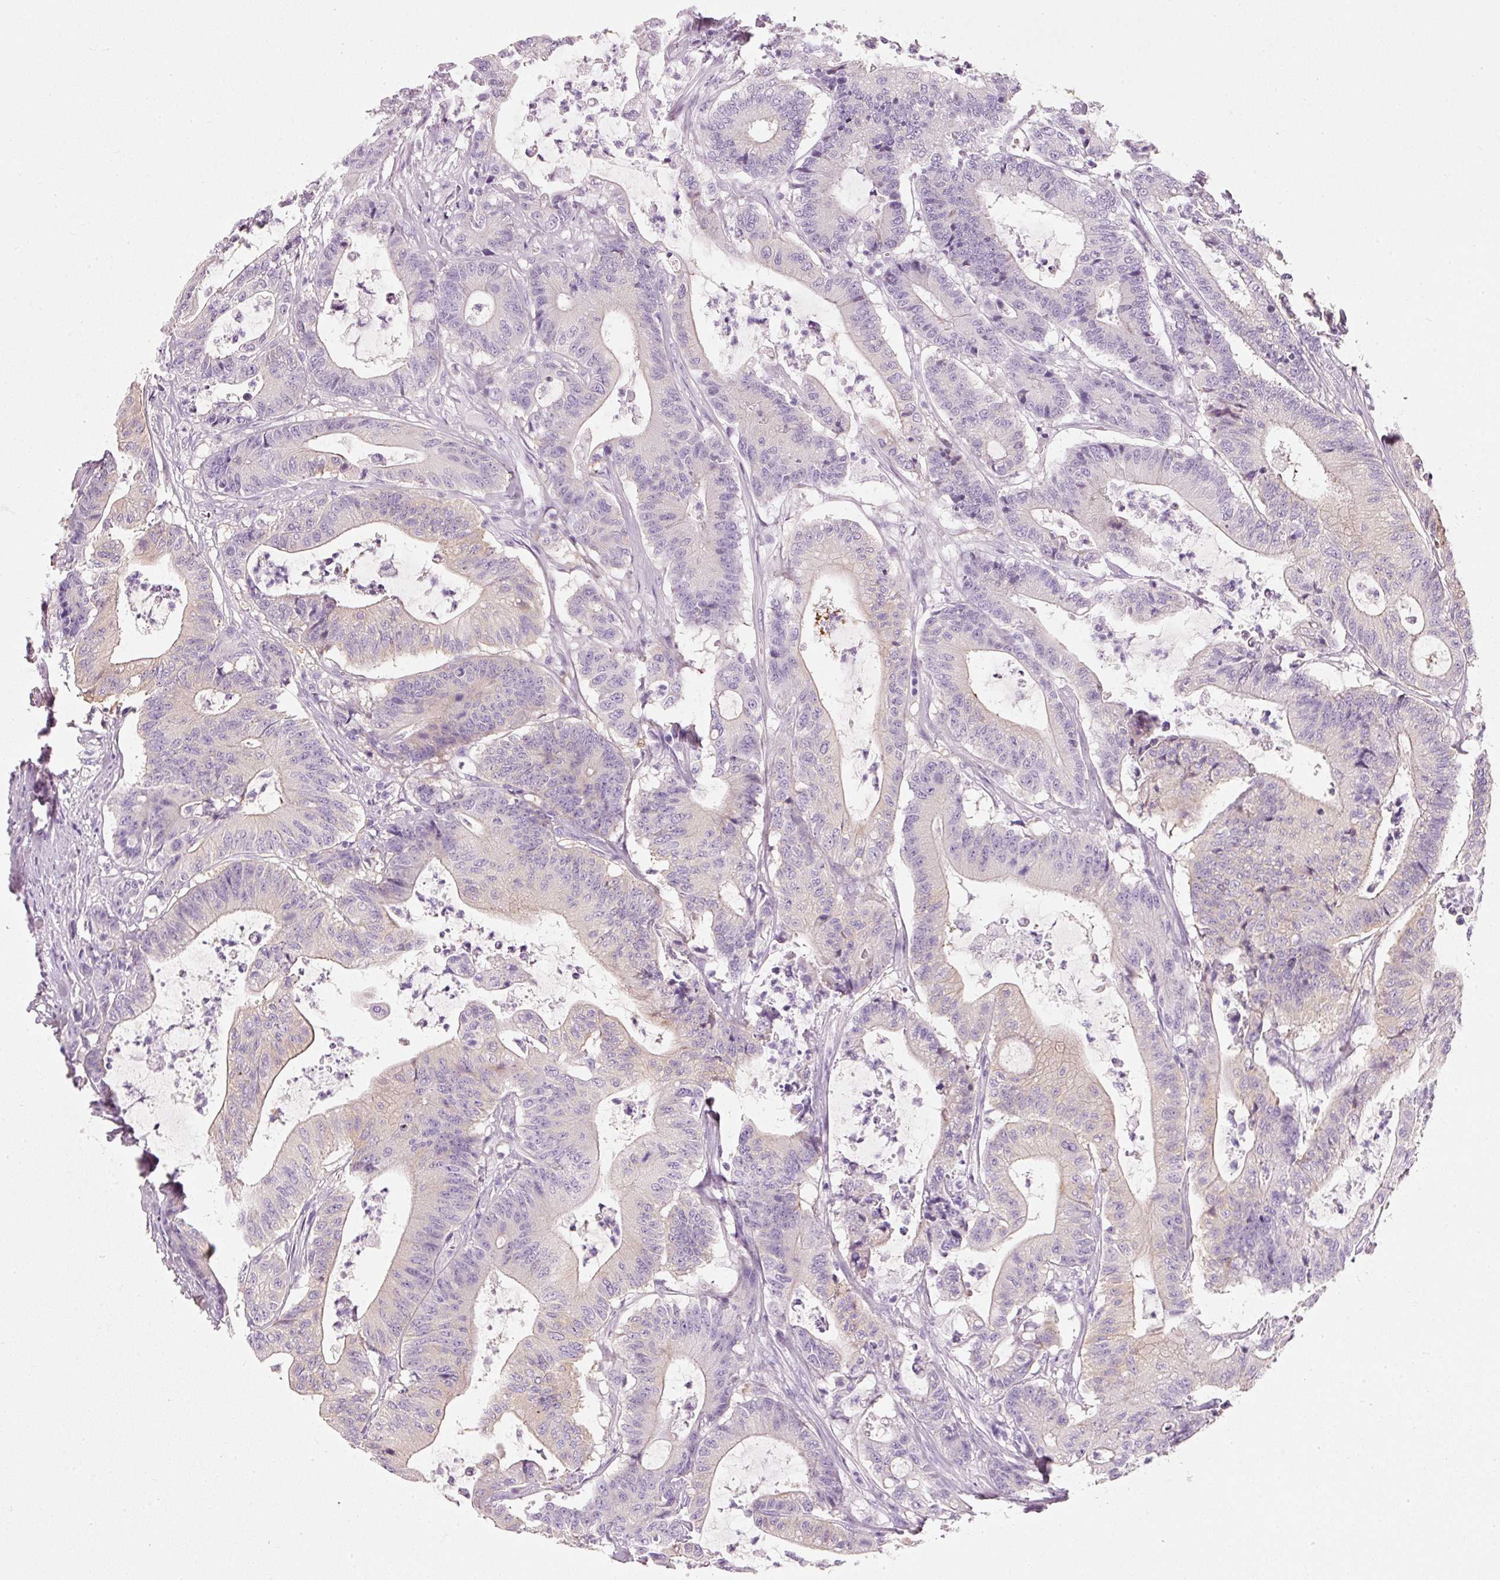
{"staining": {"intensity": "negative", "quantity": "none", "location": "none"}, "tissue": "colorectal cancer", "cell_type": "Tumor cells", "image_type": "cancer", "snomed": [{"axis": "morphology", "description": "Adenocarcinoma, NOS"}, {"axis": "topography", "description": "Colon"}], "caption": "There is no significant expression in tumor cells of colorectal cancer (adenocarcinoma).", "gene": "PDXDC1", "patient": {"sex": "female", "age": 84}}